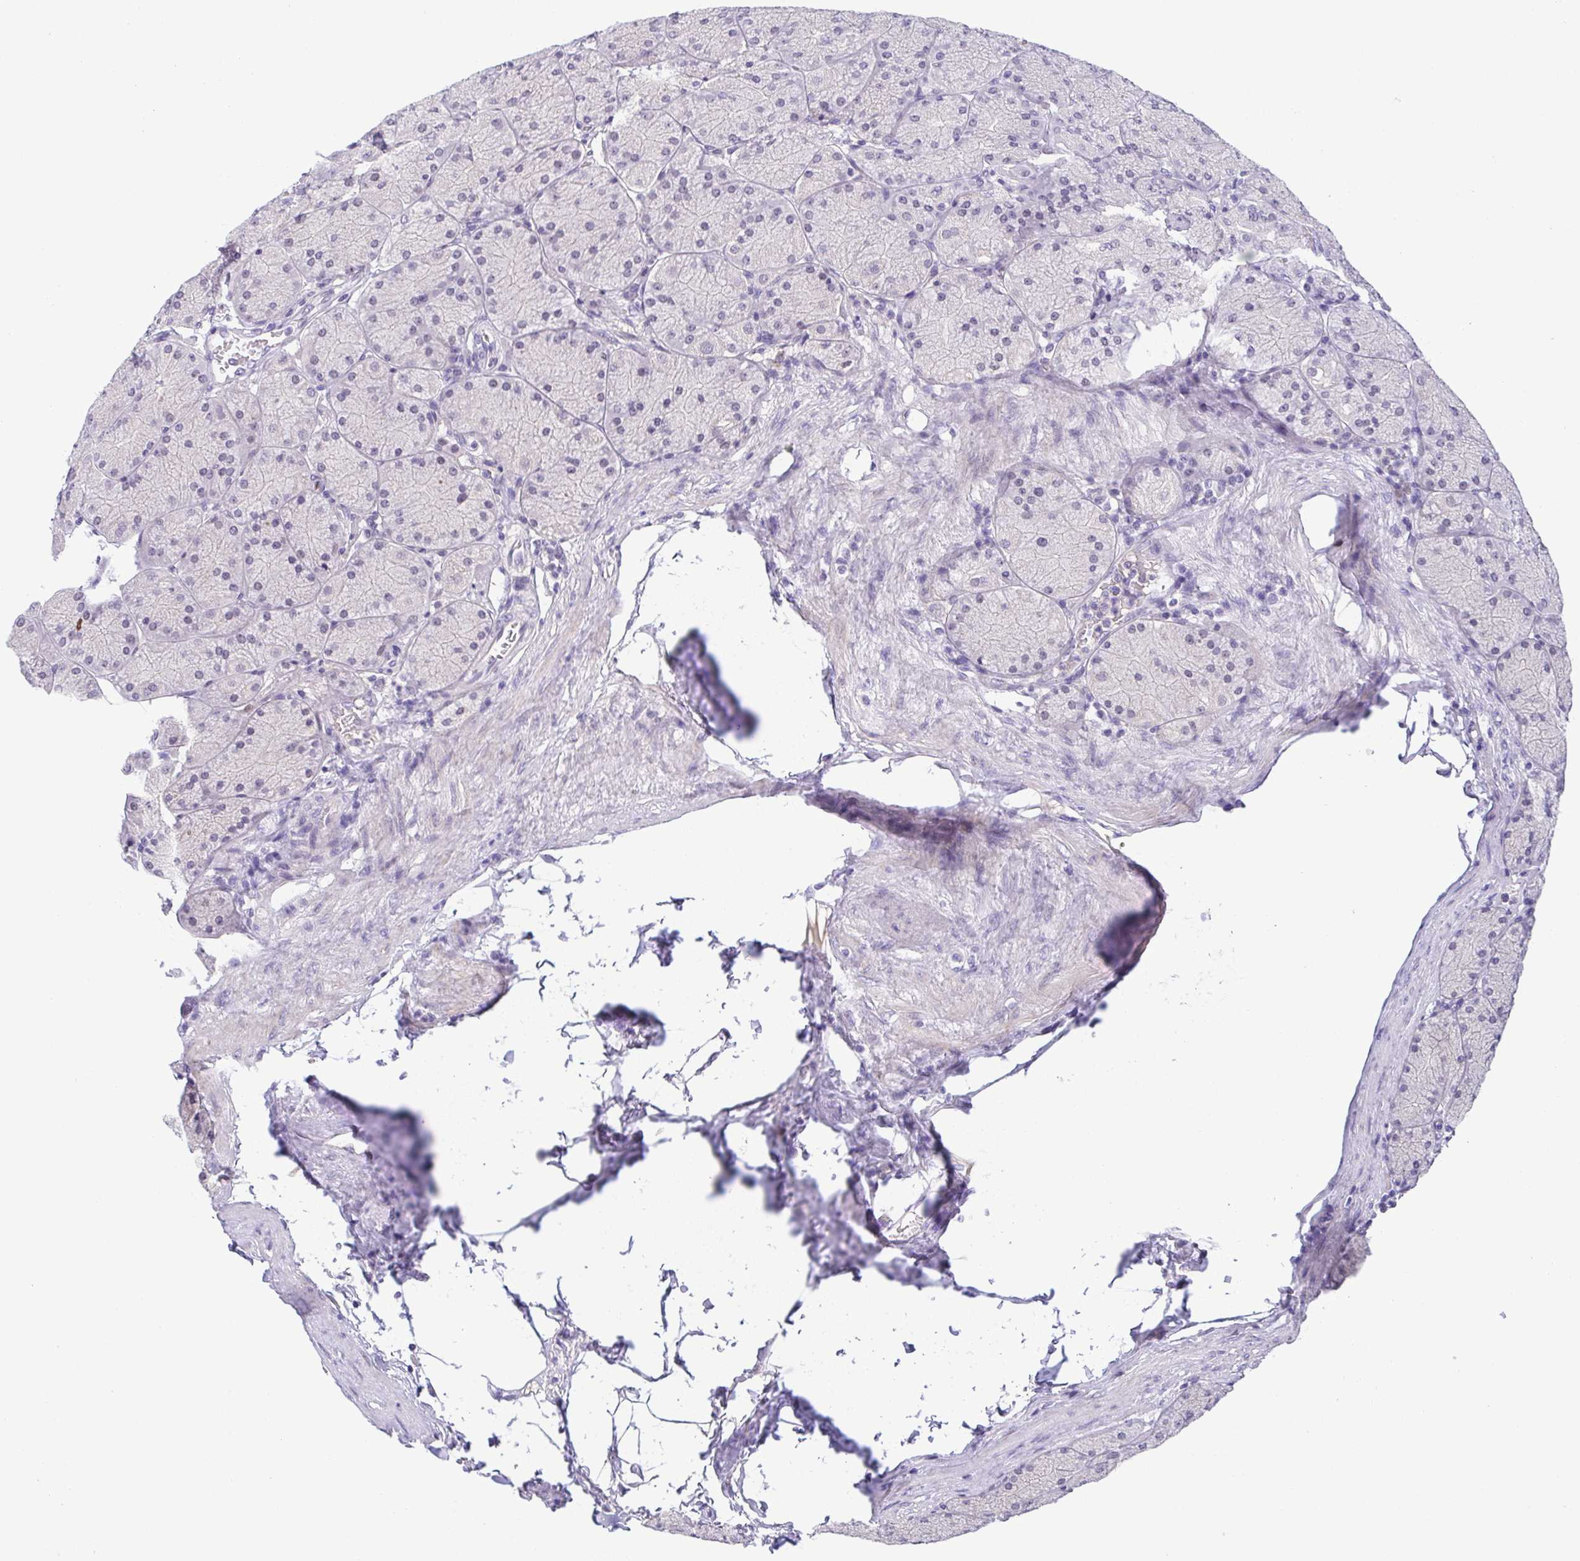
{"staining": {"intensity": "moderate", "quantity": "<25%", "location": "nuclear"}, "tissue": "stomach", "cell_type": "Glandular cells", "image_type": "normal", "snomed": [{"axis": "morphology", "description": "Normal tissue, NOS"}, {"axis": "topography", "description": "Stomach, upper"}], "caption": "Human stomach stained with a brown dye shows moderate nuclear positive positivity in approximately <25% of glandular cells.", "gene": "TIPIN", "patient": {"sex": "female", "age": 56}}